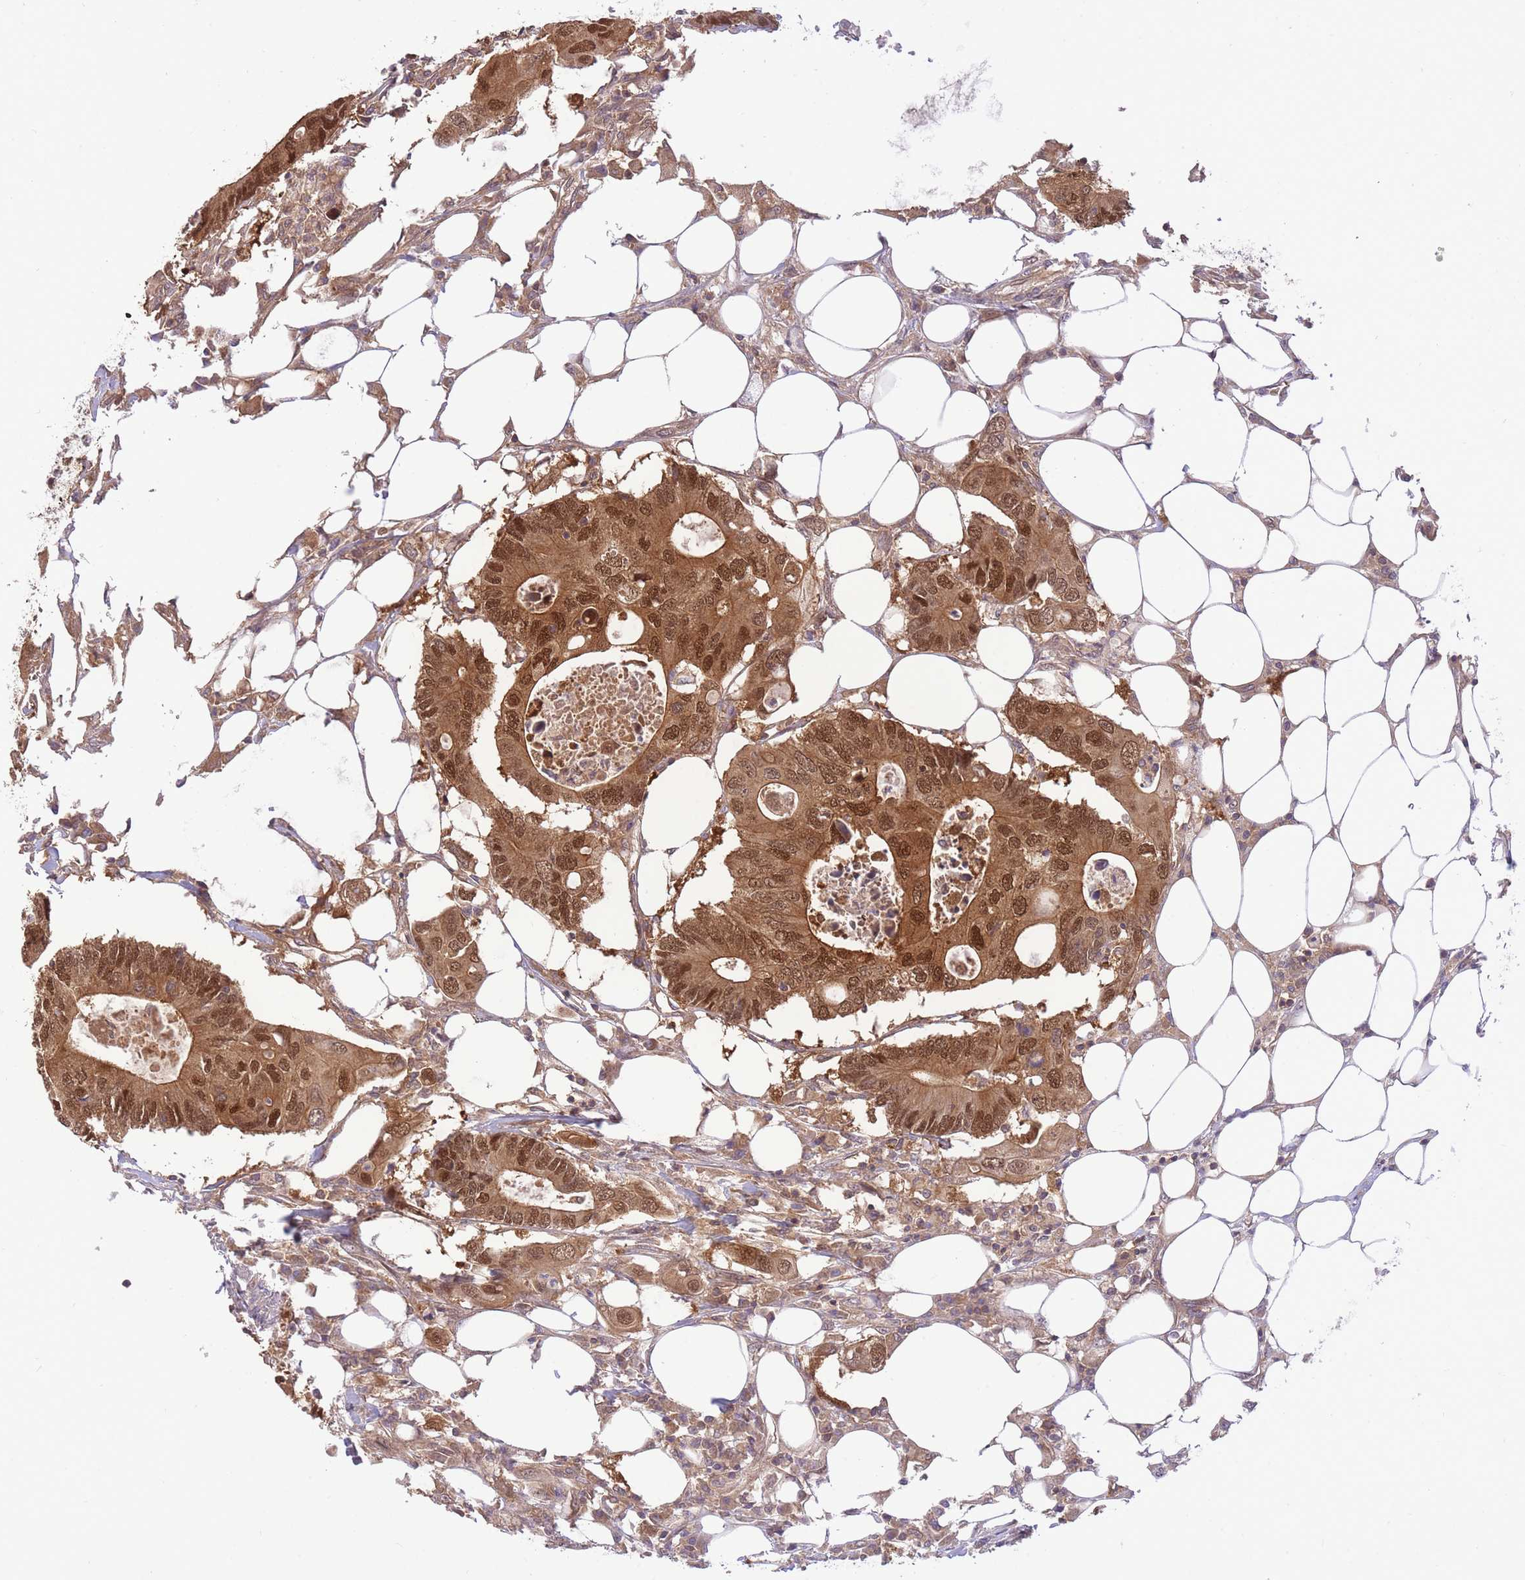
{"staining": {"intensity": "strong", "quantity": ">75%", "location": "cytoplasmic/membranous,nuclear"}, "tissue": "colorectal cancer", "cell_type": "Tumor cells", "image_type": "cancer", "snomed": [{"axis": "morphology", "description": "Adenocarcinoma, NOS"}, {"axis": "topography", "description": "Colon"}], "caption": "This photomicrograph displays IHC staining of colorectal cancer (adenocarcinoma), with high strong cytoplasmic/membranous and nuclear expression in approximately >75% of tumor cells.", "gene": "PREP", "patient": {"sex": "male", "age": 71}}